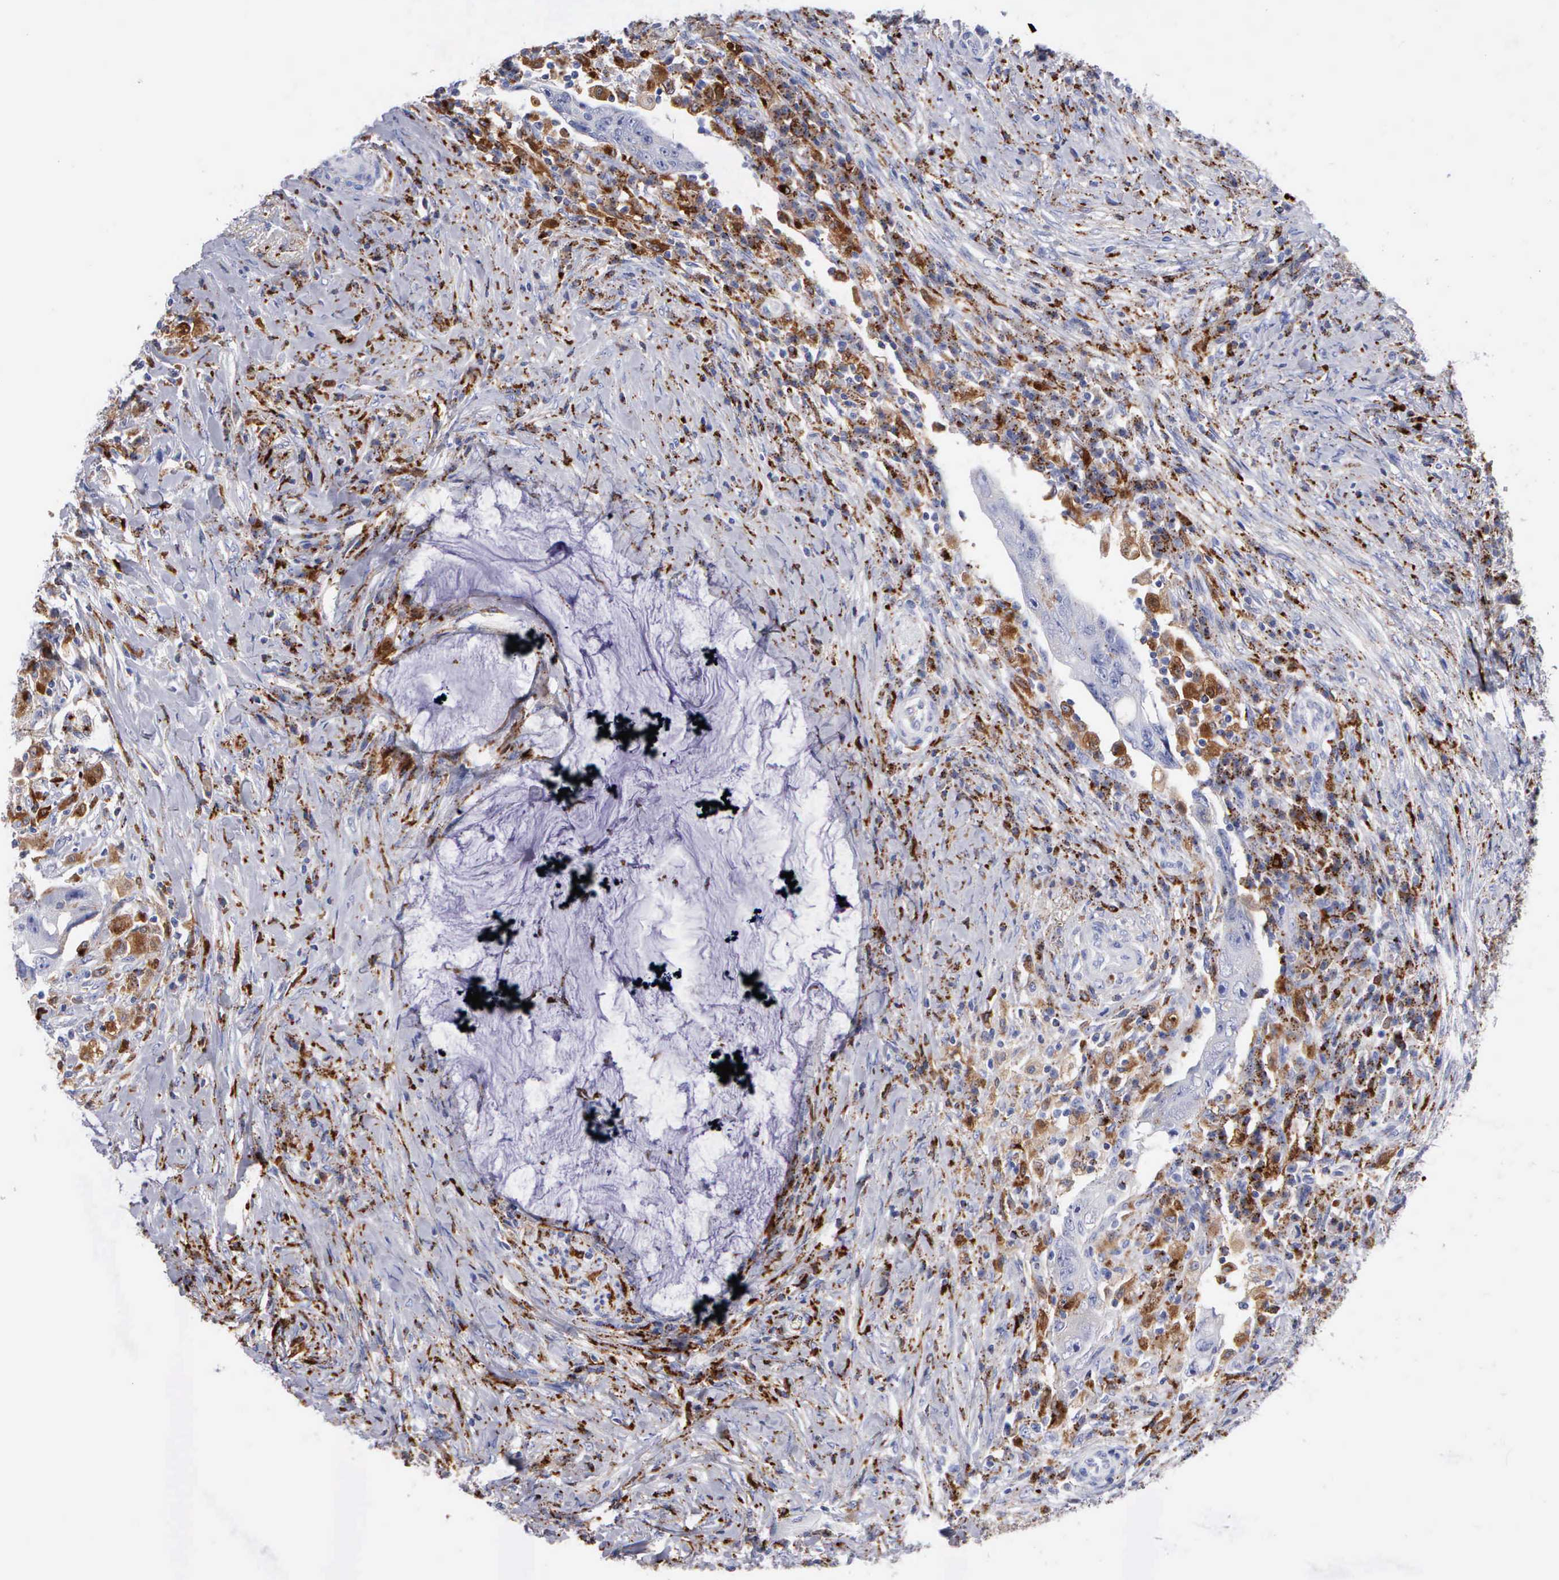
{"staining": {"intensity": "negative", "quantity": "none", "location": "none"}, "tissue": "colorectal cancer", "cell_type": "Tumor cells", "image_type": "cancer", "snomed": [{"axis": "morphology", "description": "Adenocarcinoma, NOS"}, {"axis": "topography", "description": "Rectum"}], "caption": "Immunohistochemistry (IHC) photomicrograph of colorectal adenocarcinoma stained for a protein (brown), which reveals no expression in tumor cells.", "gene": "CTSH", "patient": {"sex": "female", "age": 71}}